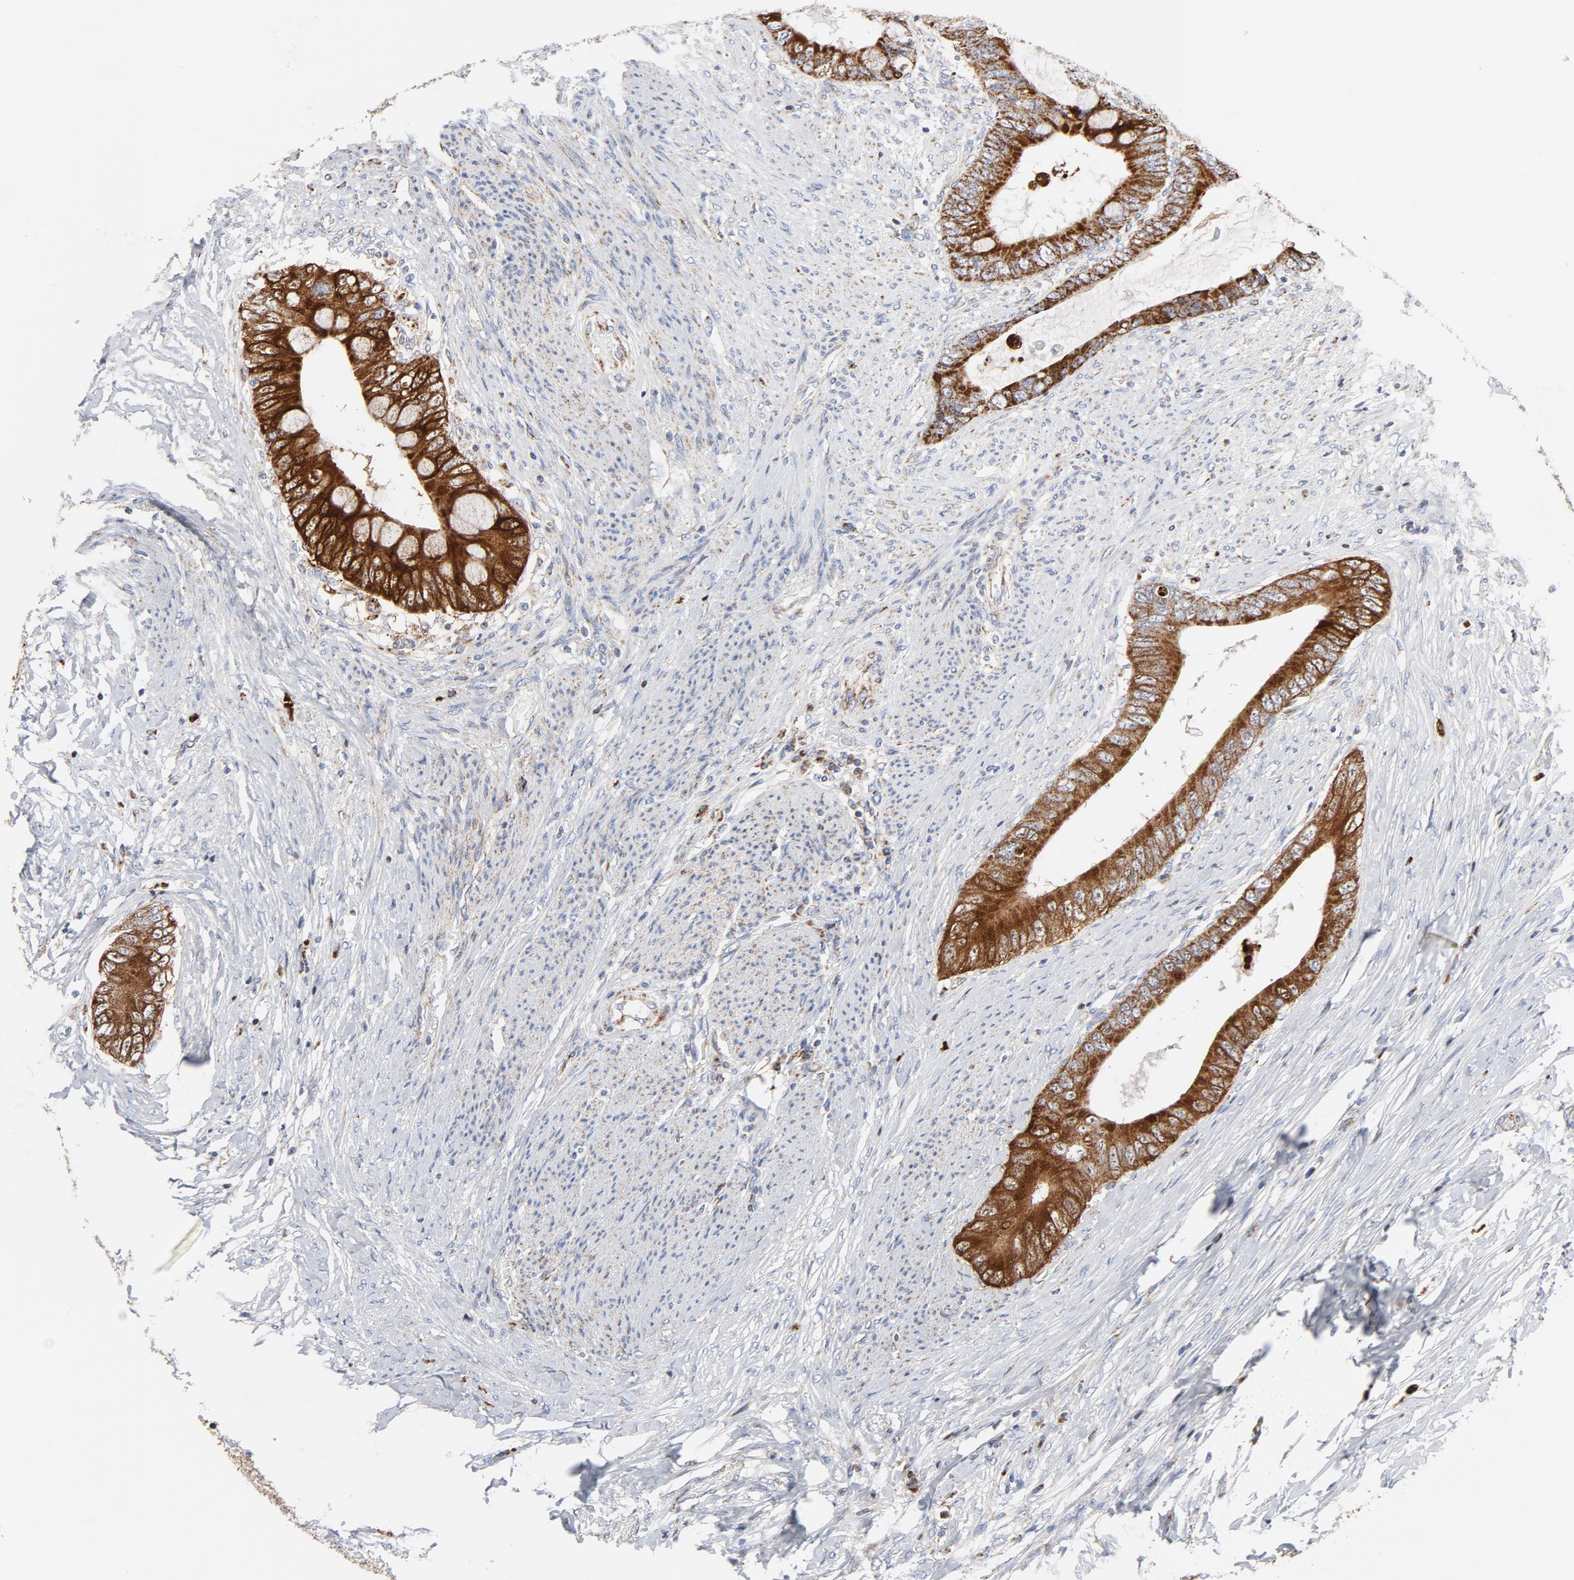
{"staining": {"intensity": "strong", "quantity": ">75%", "location": "cytoplasmic/membranous"}, "tissue": "colorectal cancer", "cell_type": "Tumor cells", "image_type": "cancer", "snomed": [{"axis": "morphology", "description": "Normal tissue, NOS"}, {"axis": "morphology", "description": "Adenocarcinoma, NOS"}, {"axis": "topography", "description": "Rectum"}, {"axis": "topography", "description": "Peripheral nerve tissue"}], "caption": "Immunohistochemistry (IHC) photomicrograph of neoplastic tissue: human colorectal cancer (adenocarcinoma) stained using immunohistochemistry reveals high levels of strong protein expression localized specifically in the cytoplasmic/membranous of tumor cells, appearing as a cytoplasmic/membranous brown color.", "gene": "CYCS", "patient": {"sex": "female", "age": 77}}